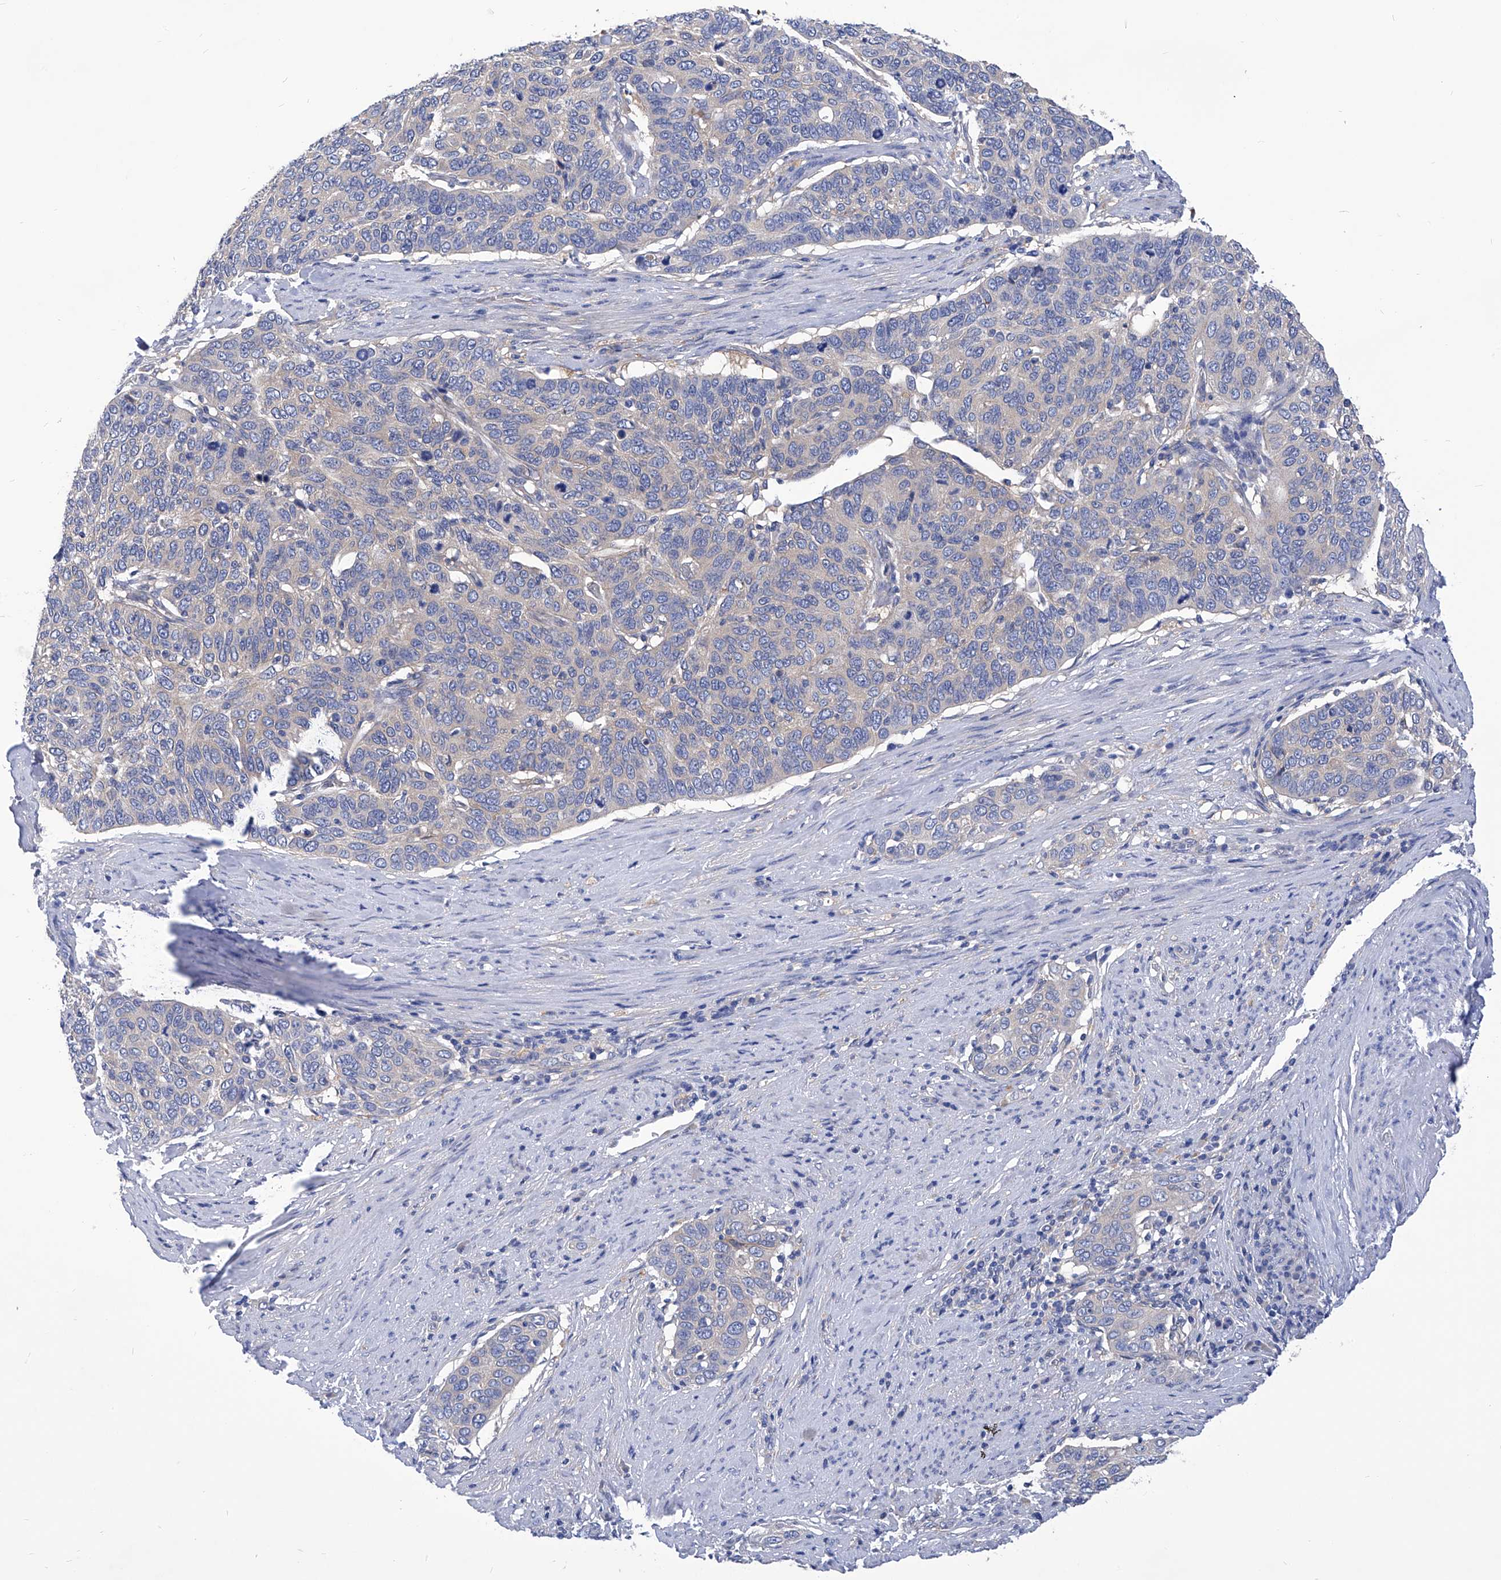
{"staining": {"intensity": "negative", "quantity": "none", "location": "none"}, "tissue": "cervical cancer", "cell_type": "Tumor cells", "image_type": "cancer", "snomed": [{"axis": "morphology", "description": "Squamous cell carcinoma, NOS"}, {"axis": "topography", "description": "Cervix"}], "caption": "A histopathology image of human squamous cell carcinoma (cervical) is negative for staining in tumor cells.", "gene": "XPNPEP1", "patient": {"sex": "female", "age": 60}}